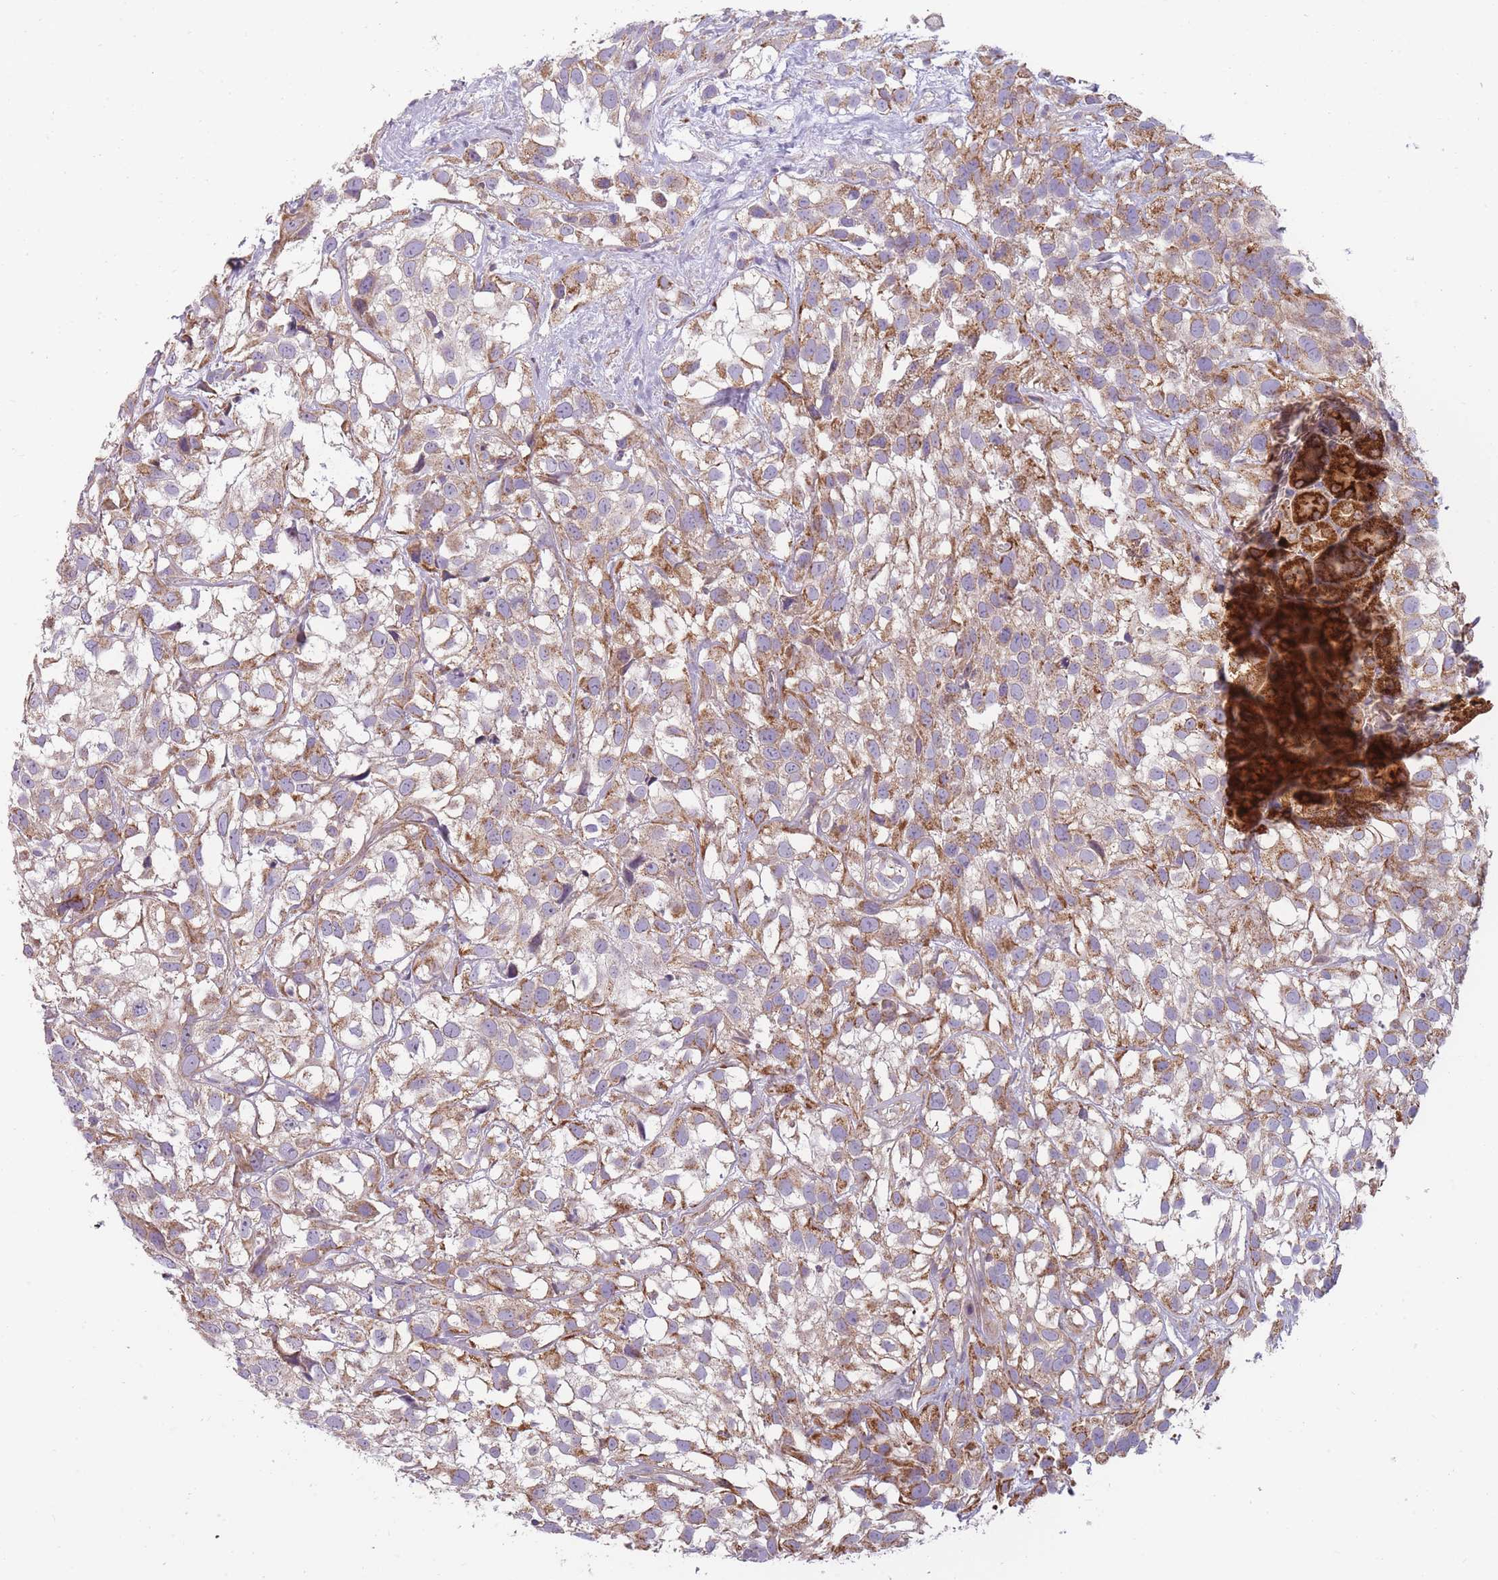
{"staining": {"intensity": "moderate", "quantity": ">75%", "location": "cytoplasmic/membranous"}, "tissue": "urothelial cancer", "cell_type": "Tumor cells", "image_type": "cancer", "snomed": [{"axis": "morphology", "description": "Urothelial carcinoma, High grade"}, {"axis": "topography", "description": "Urinary bladder"}], "caption": "High-power microscopy captured an IHC histopathology image of urothelial cancer, revealing moderate cytoplasmic/membranous staining in approximately >75% of tumor cells. (brown staining indicates protein expression, while blue staining denotes nuclei).", "gene": "NDUFA9", "patient": {"sex": "male", "age": 56}}